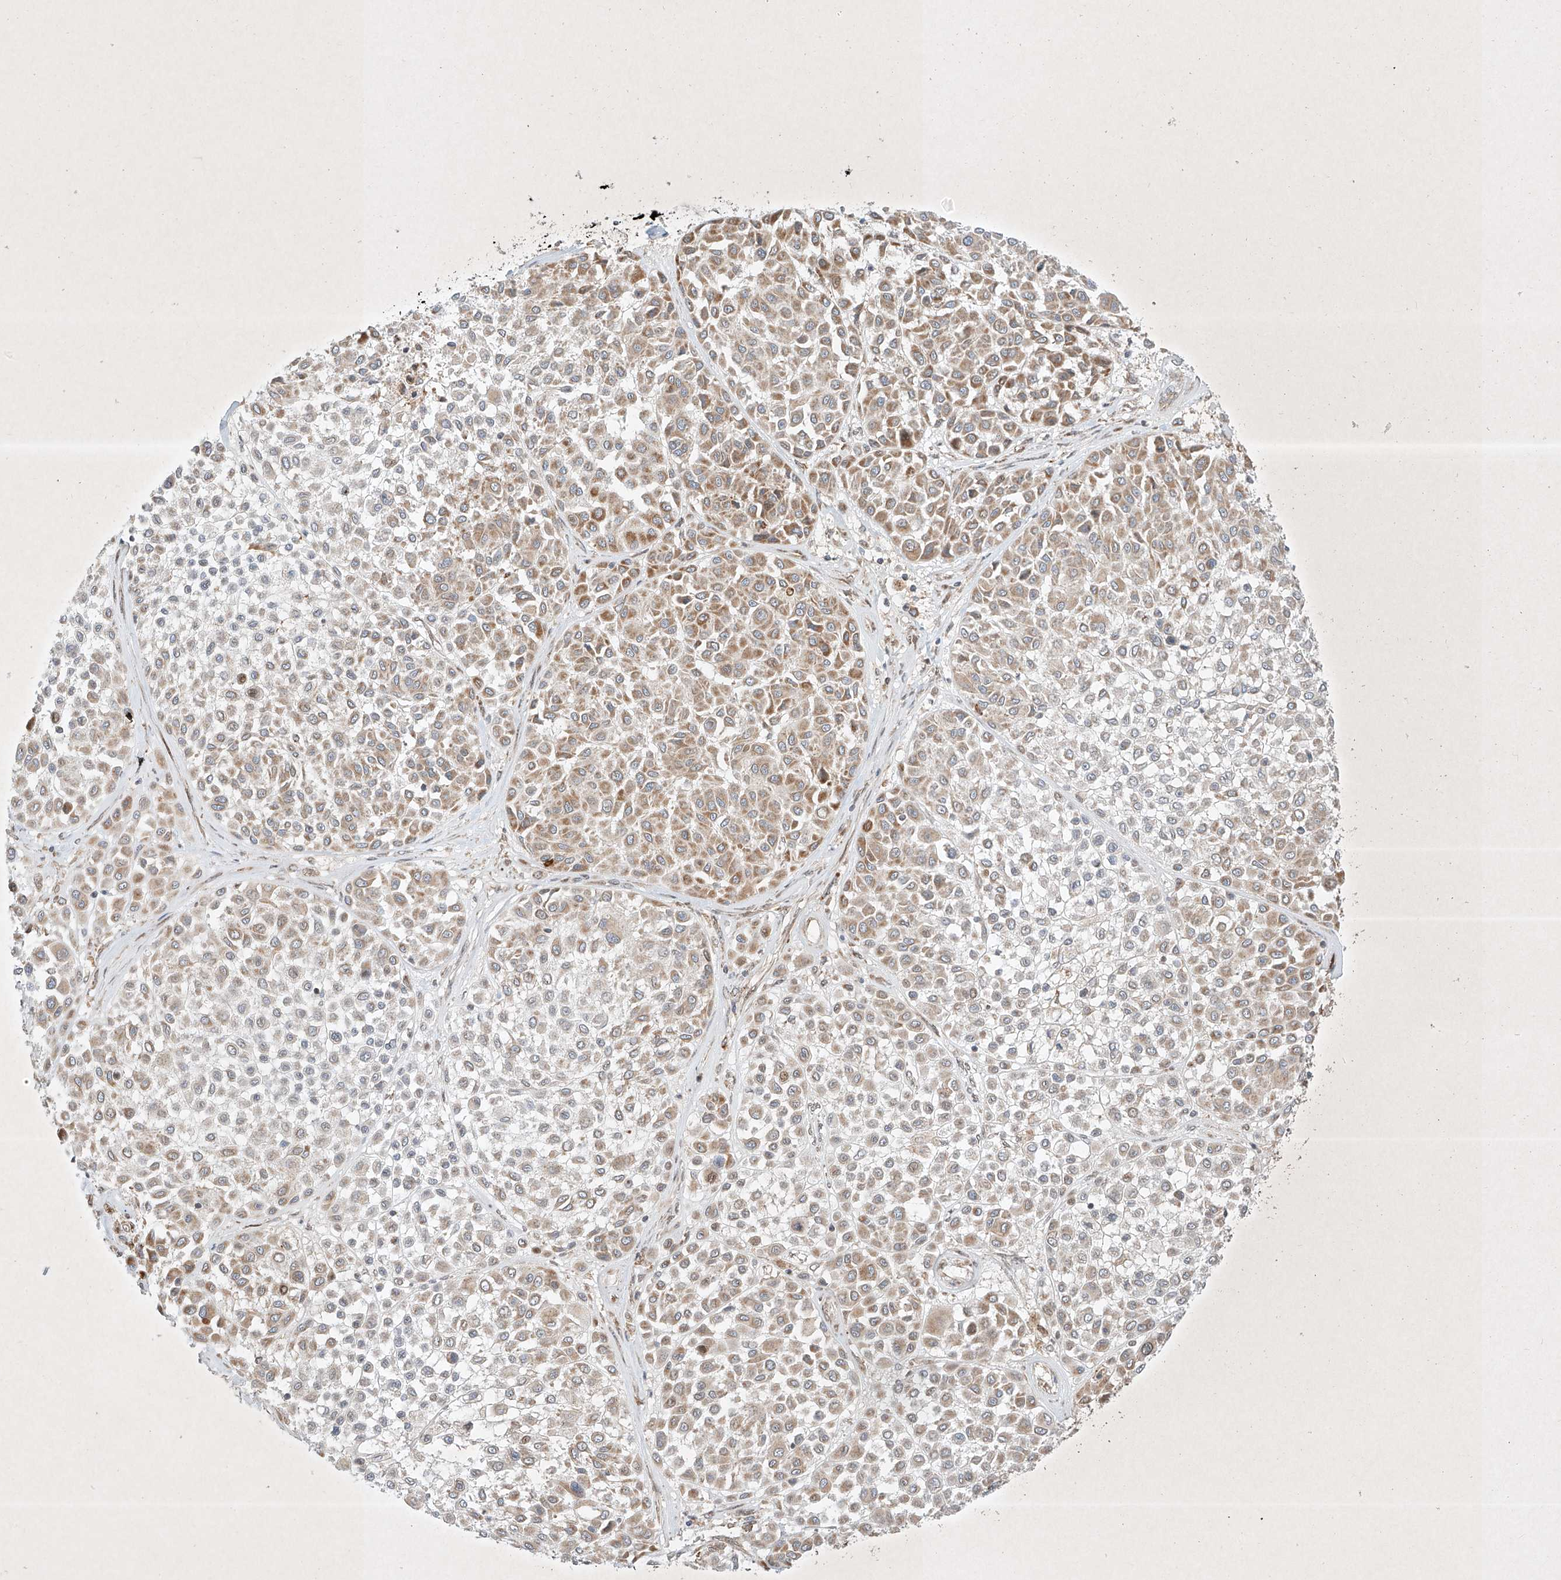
{"staining": {"intensity": "weak", "quantity": "25%-75%", "location": "cytoplasmic/membranous"}, "tissue": "melanoma", "cell_type": "Tumor cells", "image_type": "cancer", "snomed": [{"axis": "morphology", "description": "Malignant melanoma, Metastatic site"}, {"axis": "topography", "description": "Soft tissue"}], "caption": "Brown immunohistochemical staining in human malignant melanoma (metastatic site) demonstrates weak cytoplasmic/membranous staining in about 25%-75% of tumor cells. (brown staining indicates protein expression, while blue staining denotes nuclei).", "gene": "EPG5", "patient": {"sex": "male", "age": 41}}